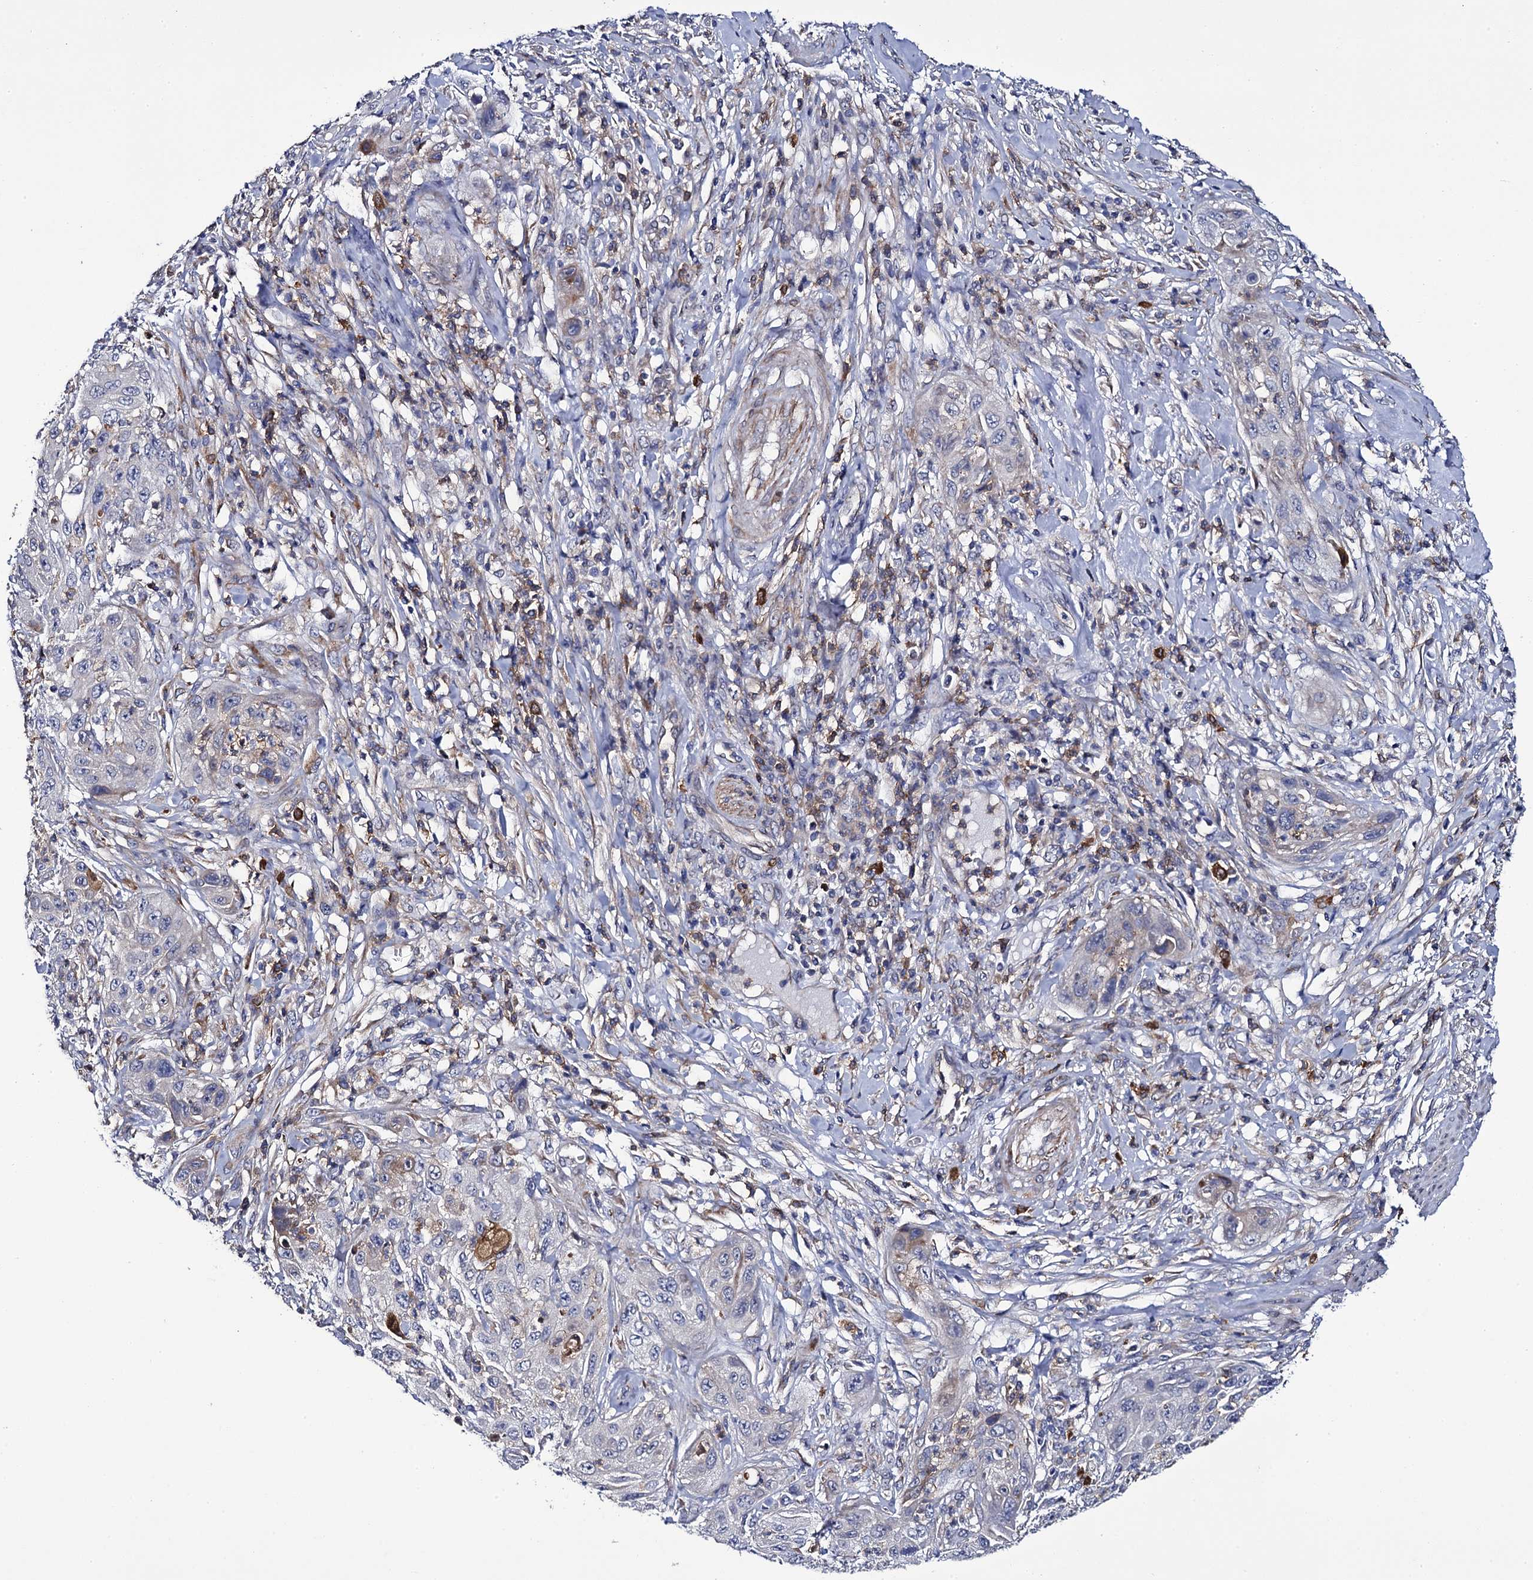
{"staining": {"intensity": "negative", "quantity": "none", "location": "none"}, "tissue": "cervical cancer", "cell_type": "Tumor cells", "image_type": "cancer", "snomed": [{"axis": "morphology", "description": "Squamous cell carcinoma, NOS"}, {"axis": "topography", "description": "Cervix"}], "caption": "A micrograph of squamous cell carcinoma (cervical) stained for a protein demonstrates no brown staining in tumor cells.", "gene": "TTC23", "patient": {"sex": "female", "age": 42}}